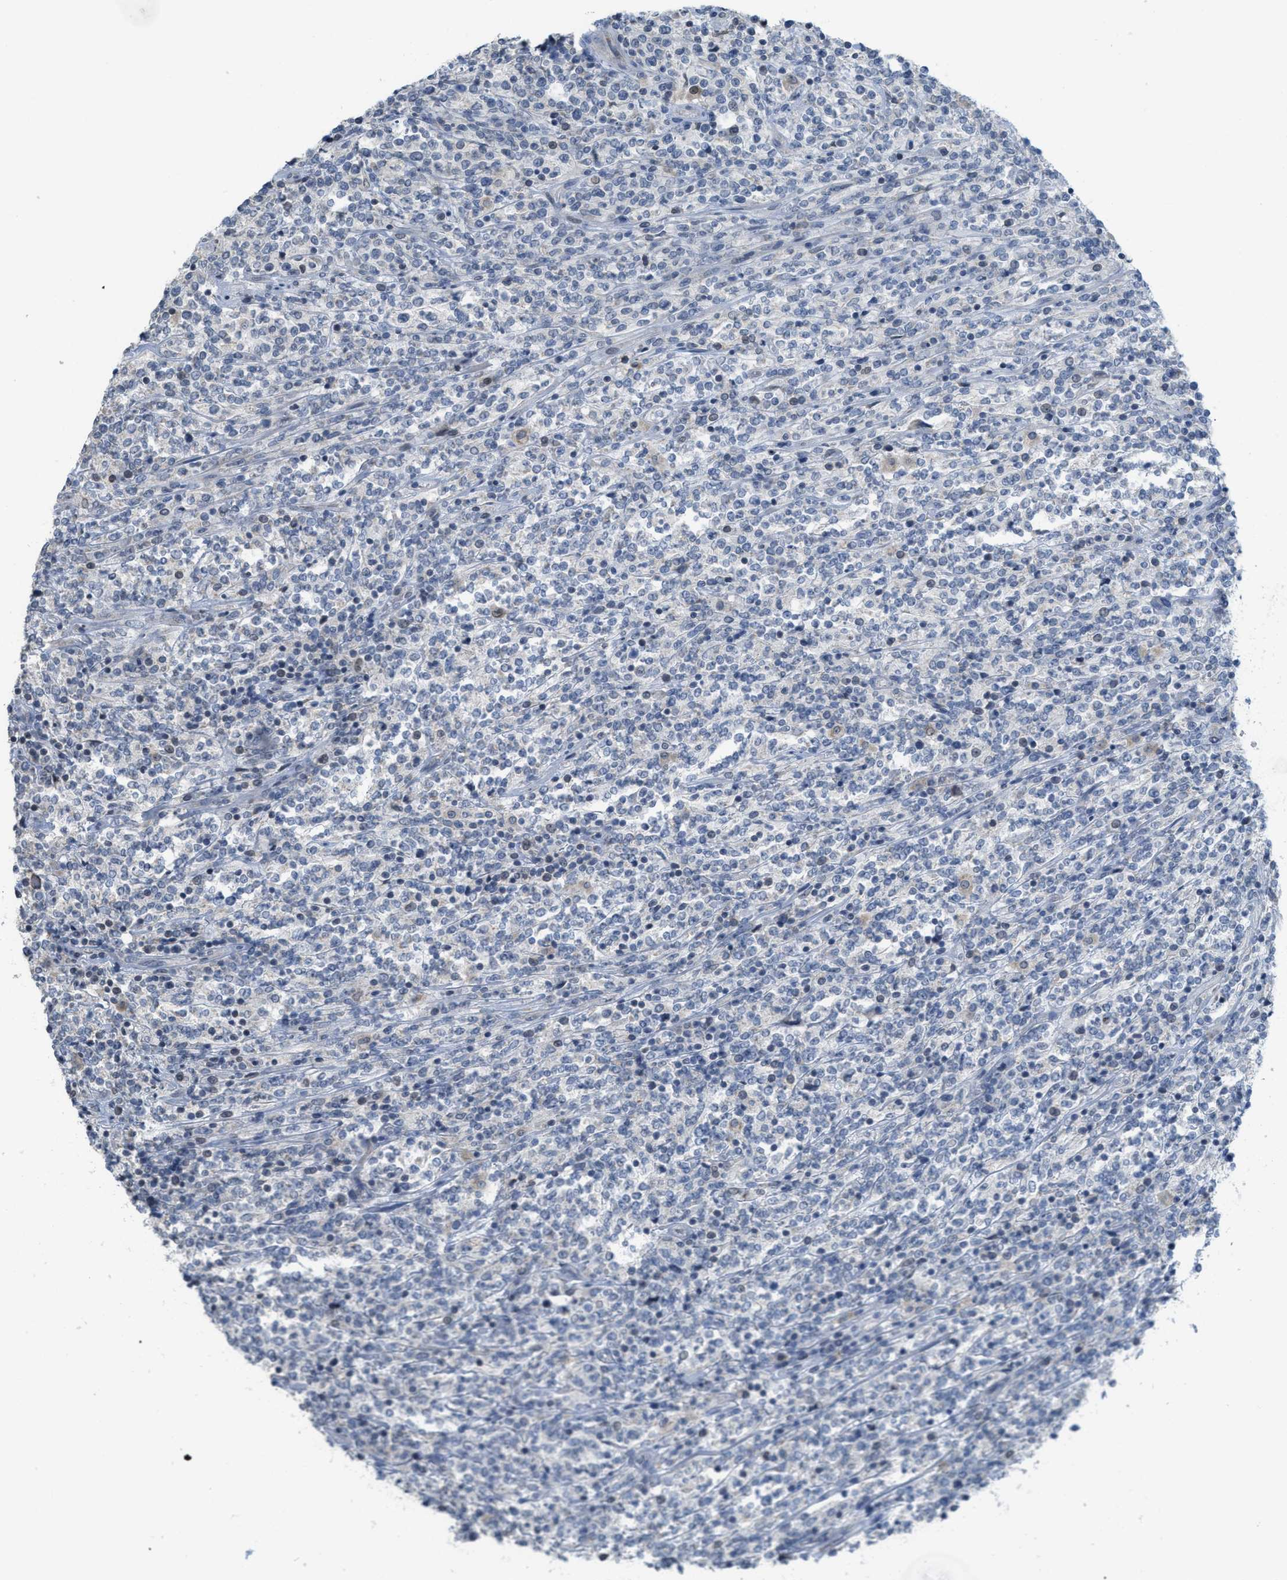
{"staining": {"intensity": "negative", "quantity": "none", "location": "none"}, "tissue": "lymphoma", "cell_type": "Tumor cells", "image_type": "cancer", "snomed": [{"axis": "morphology", "description": "Malignant lymphoma, non-Hodgkin's type, High grade"}, {"axis": "topography", "description": "Soft tissue"}], "caption": "This is an IHC photomicrograph of human lymphoma. There is no positivity in tumor cells.", "gene": "TXNDC2", "patient": {"sex": "male", "age": 18}}